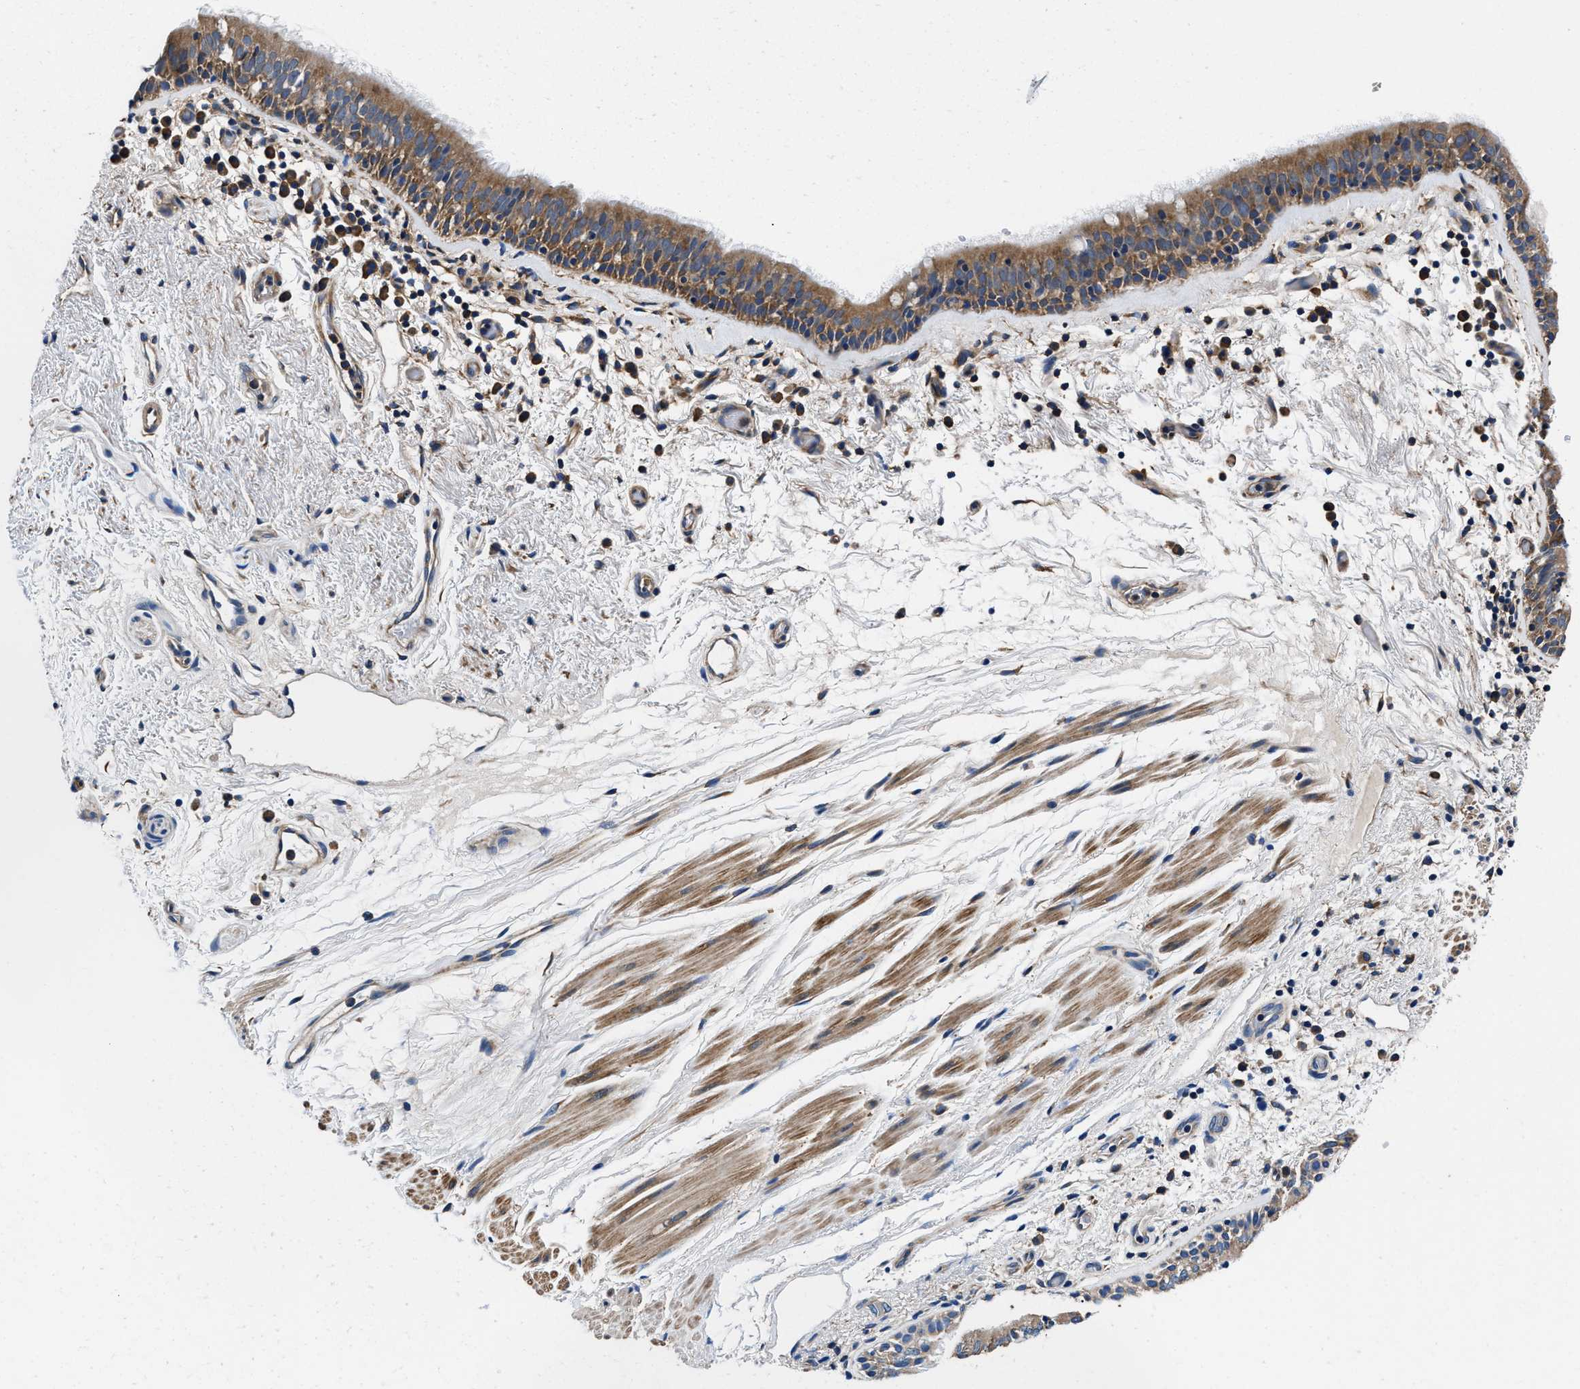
{"staining": {"intensity": "moderate", "quantity": ">75%", "location": "cytoplasmic/membranous"}, "tissue": "bronchus", "cell_type": "Respiratory epithelial cells", "image_type": "normal", "snomed": [{"axis": "morphology", "description": "Normal tissue, NOS"}, {"axis": "morphology", "description": "Inflammation, NOS"}, {"axis": "topography", "description": "Cartilage tissue"}, {"axis": "topography", "description": "Bronchus"}], "caption": "Protein staining demonstrates moderate cytoplasmic/membranous positivity in approximately >75% of respiratory epithelial cells in benign bronchus. (DAB = brown stain, brightfield microscopy at high magnification).", "gene": "NEU1", "patient": {"sex": "male", "age": 77}}